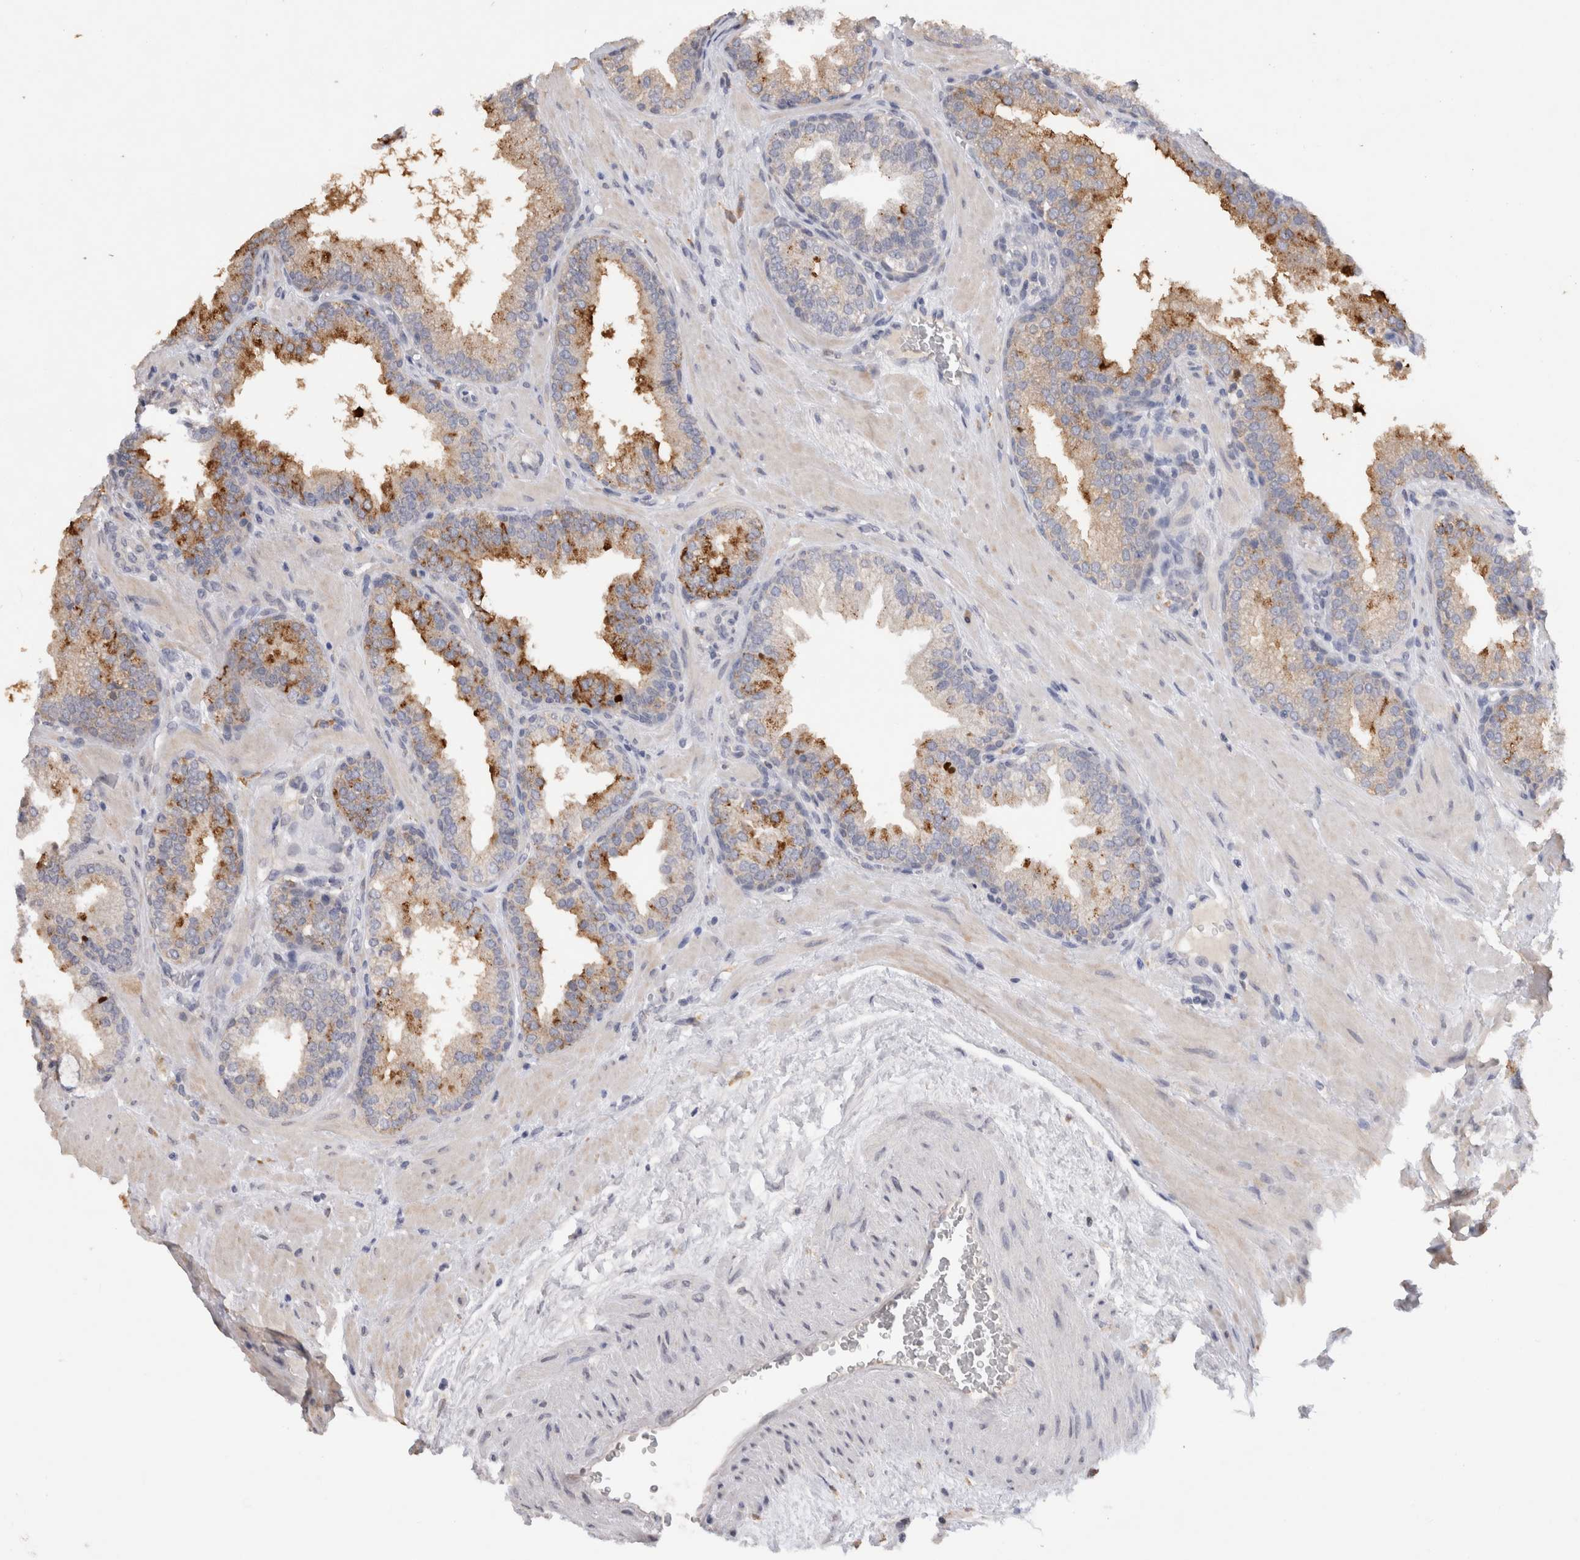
{"staining": {"intensity": "moderate", "quantity": "<25%", "location": "cytoplasmic/membranous"}, "tissue": "prostate", "cell_type": "Glandular cells", "image_type": "normal", "snomed": [{"axis": "morphology", "description": "Normal tissue, NOS"}, {"axis": "topography", "description": "Prostate"}], "caption": "DAB (3,3'-diaminobenzidine) immunohistochemical staining of unremarkable human prostate shows moderate cytoplasmic/membranous protein expression in approximately <25% of glandular cells. The staining was performed using DAB (3,3'-diaminobenzidine) to visualize the protein expression in brown, while the nuclei were stained in blue with hematoxylin (Magnification: 20x).", "gene": "VSIG4", "patient": {"sex": "male", "age": 51}}